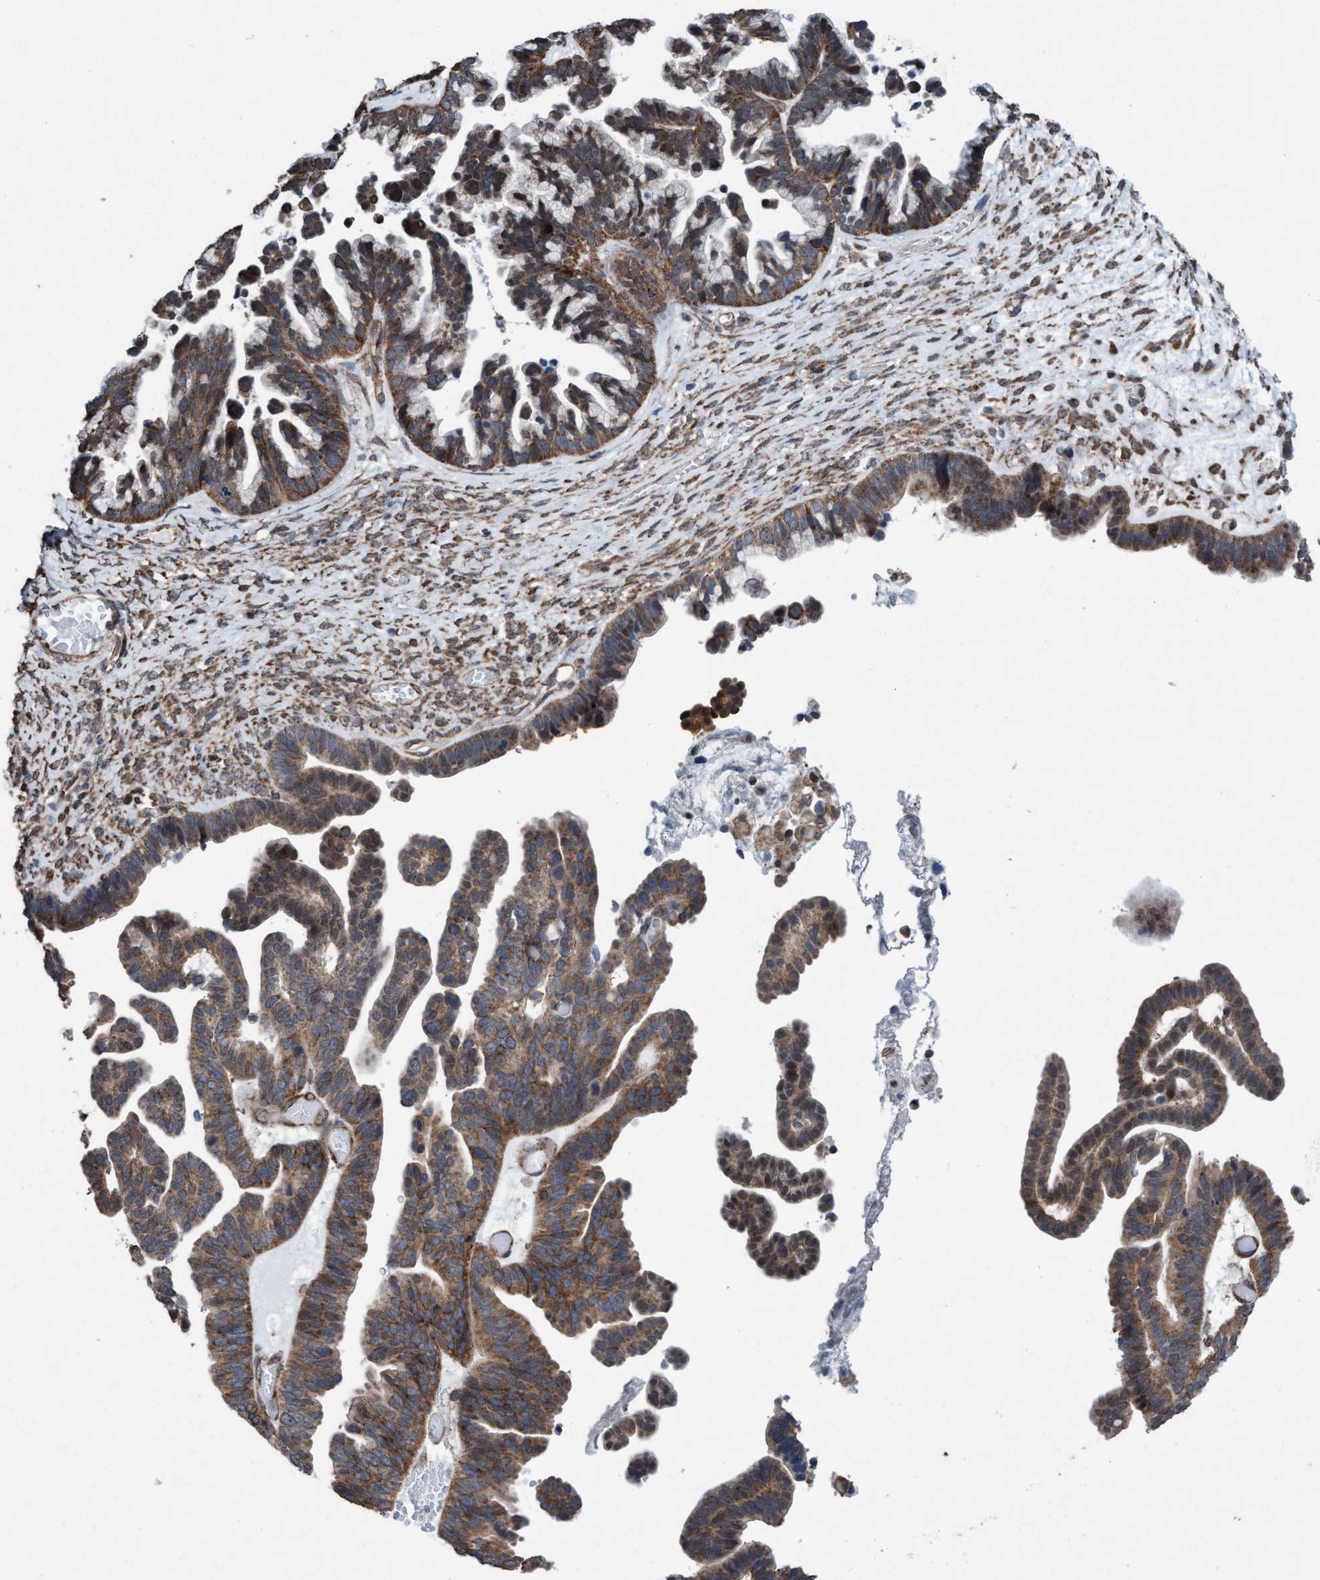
{"staining": {"intensity": "moderate", "quantity": ">75%", "location": "cytoplasmic/membranous"}, "tissue": "ovarian cancer", "cell_type": "Tumor cells", "image_type": "cancer", "snomed": [{"axis": "morphology", "description": "Cystadenocarcinoma, serous, NOS"}, {"axis": "topography", "description": "Ovary"}], "caption": "Ovarian cancer (serous cystadenocarcinoma) tissue exhibits moderate cytoplasmic/membranous positivity in approximately >75% of tumor cells", "gene": "METAP2", "patient": {"sex": "female", "age": 56}}